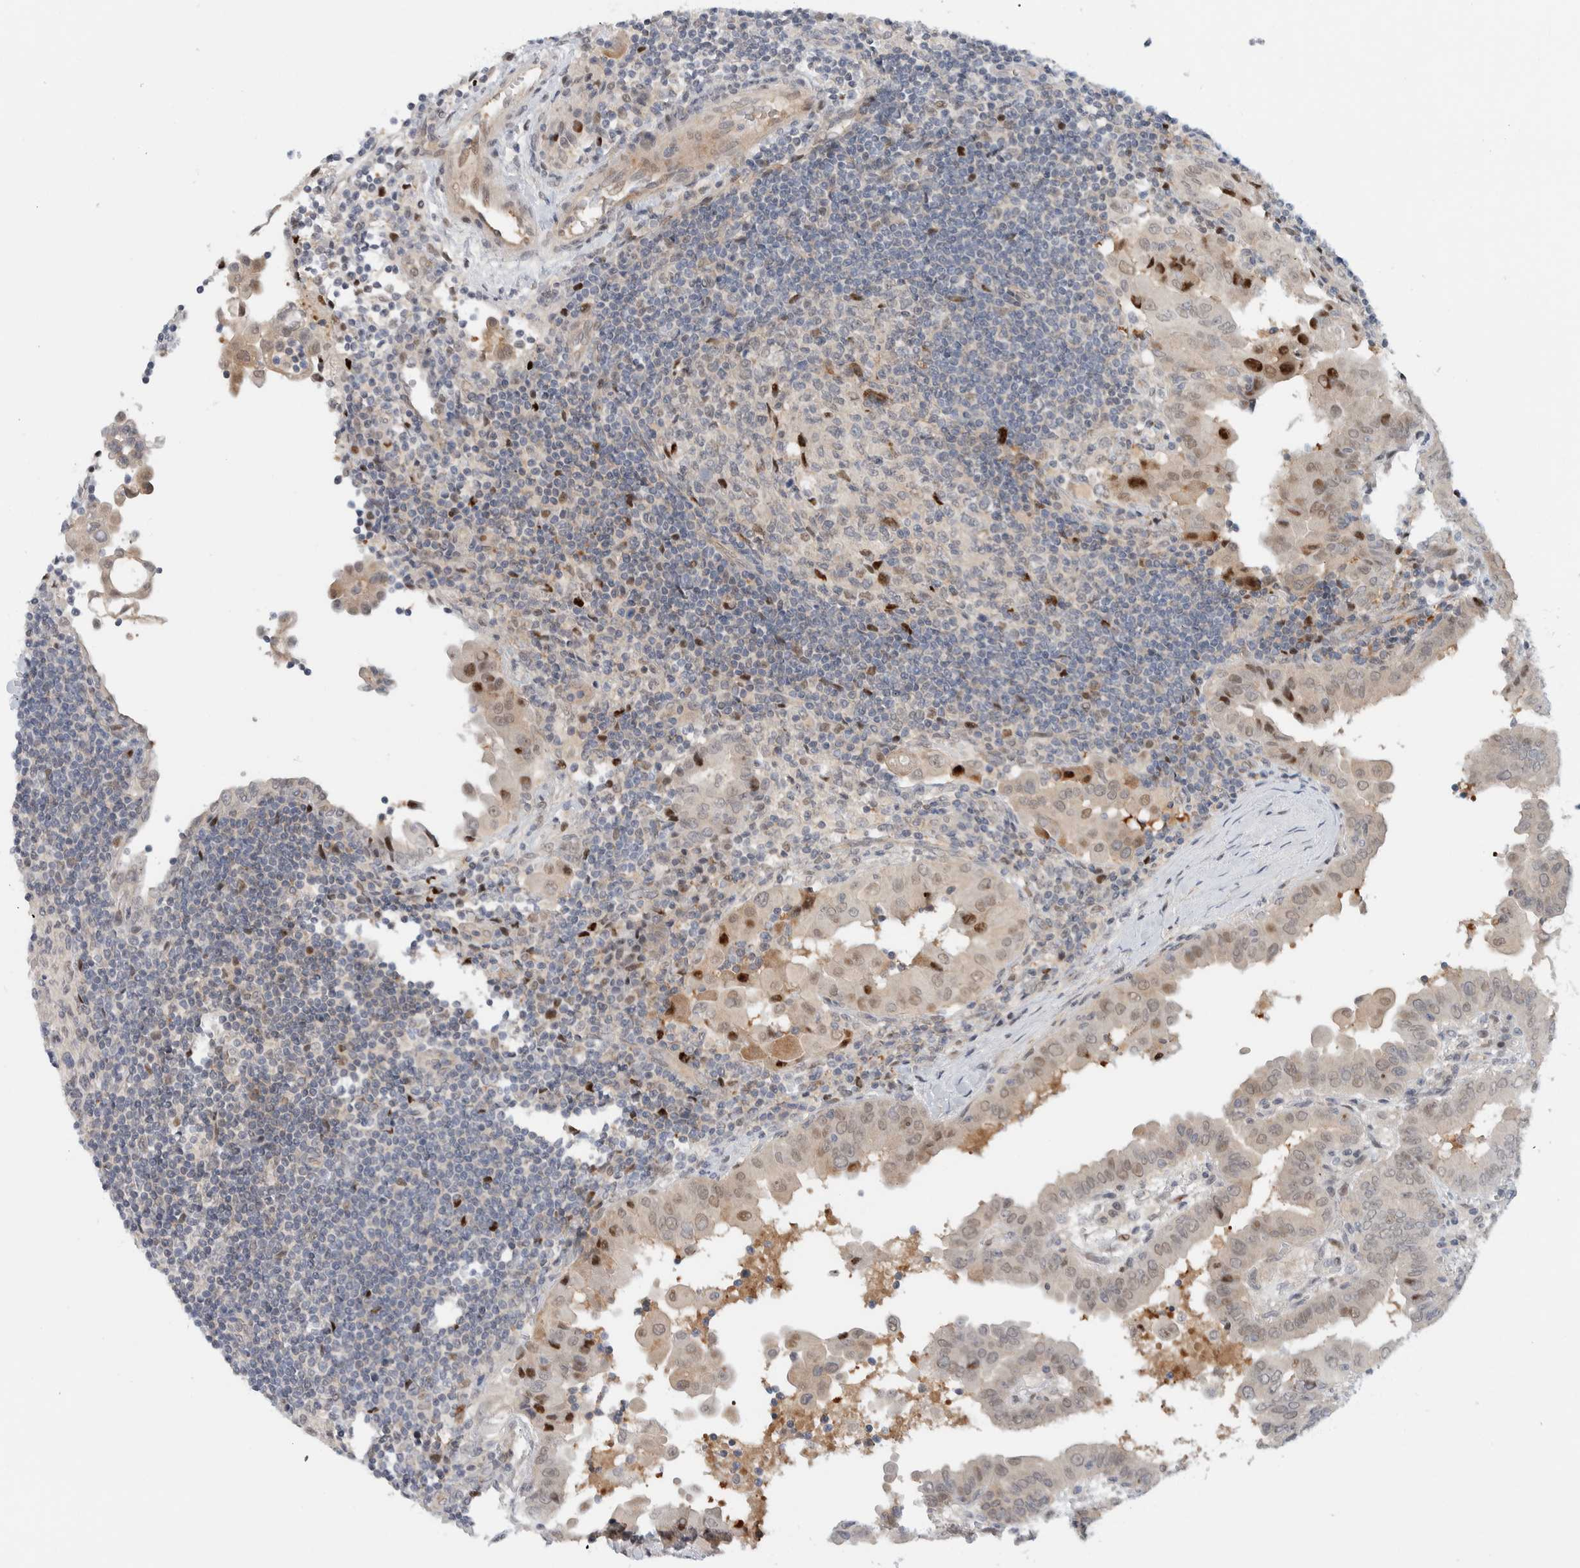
{"staining": {"intensity": "weak", "quantity": "25%-75%", "location": "cytoplasmic/membranous,nuclear"}, "tissue": "thyroid cancer", "cell_type": "Tumor cells", "image_type": "cancer", "snomed": [{"axis": "morphology", "description": "Papillary adenocarcinoma, NOS"}, {"axis": "topography", "description": "Thyroid gland"}], "caption": "A low amount of weak cytoplasmic/membranous and nuclear positivity is identified in approximately 25%-75% of tumor cells in papillary adenocarcinoma (thyroid) tissue.", "gene": "NCR3LG1", "patient": {"sex": "male", "age": 33}}